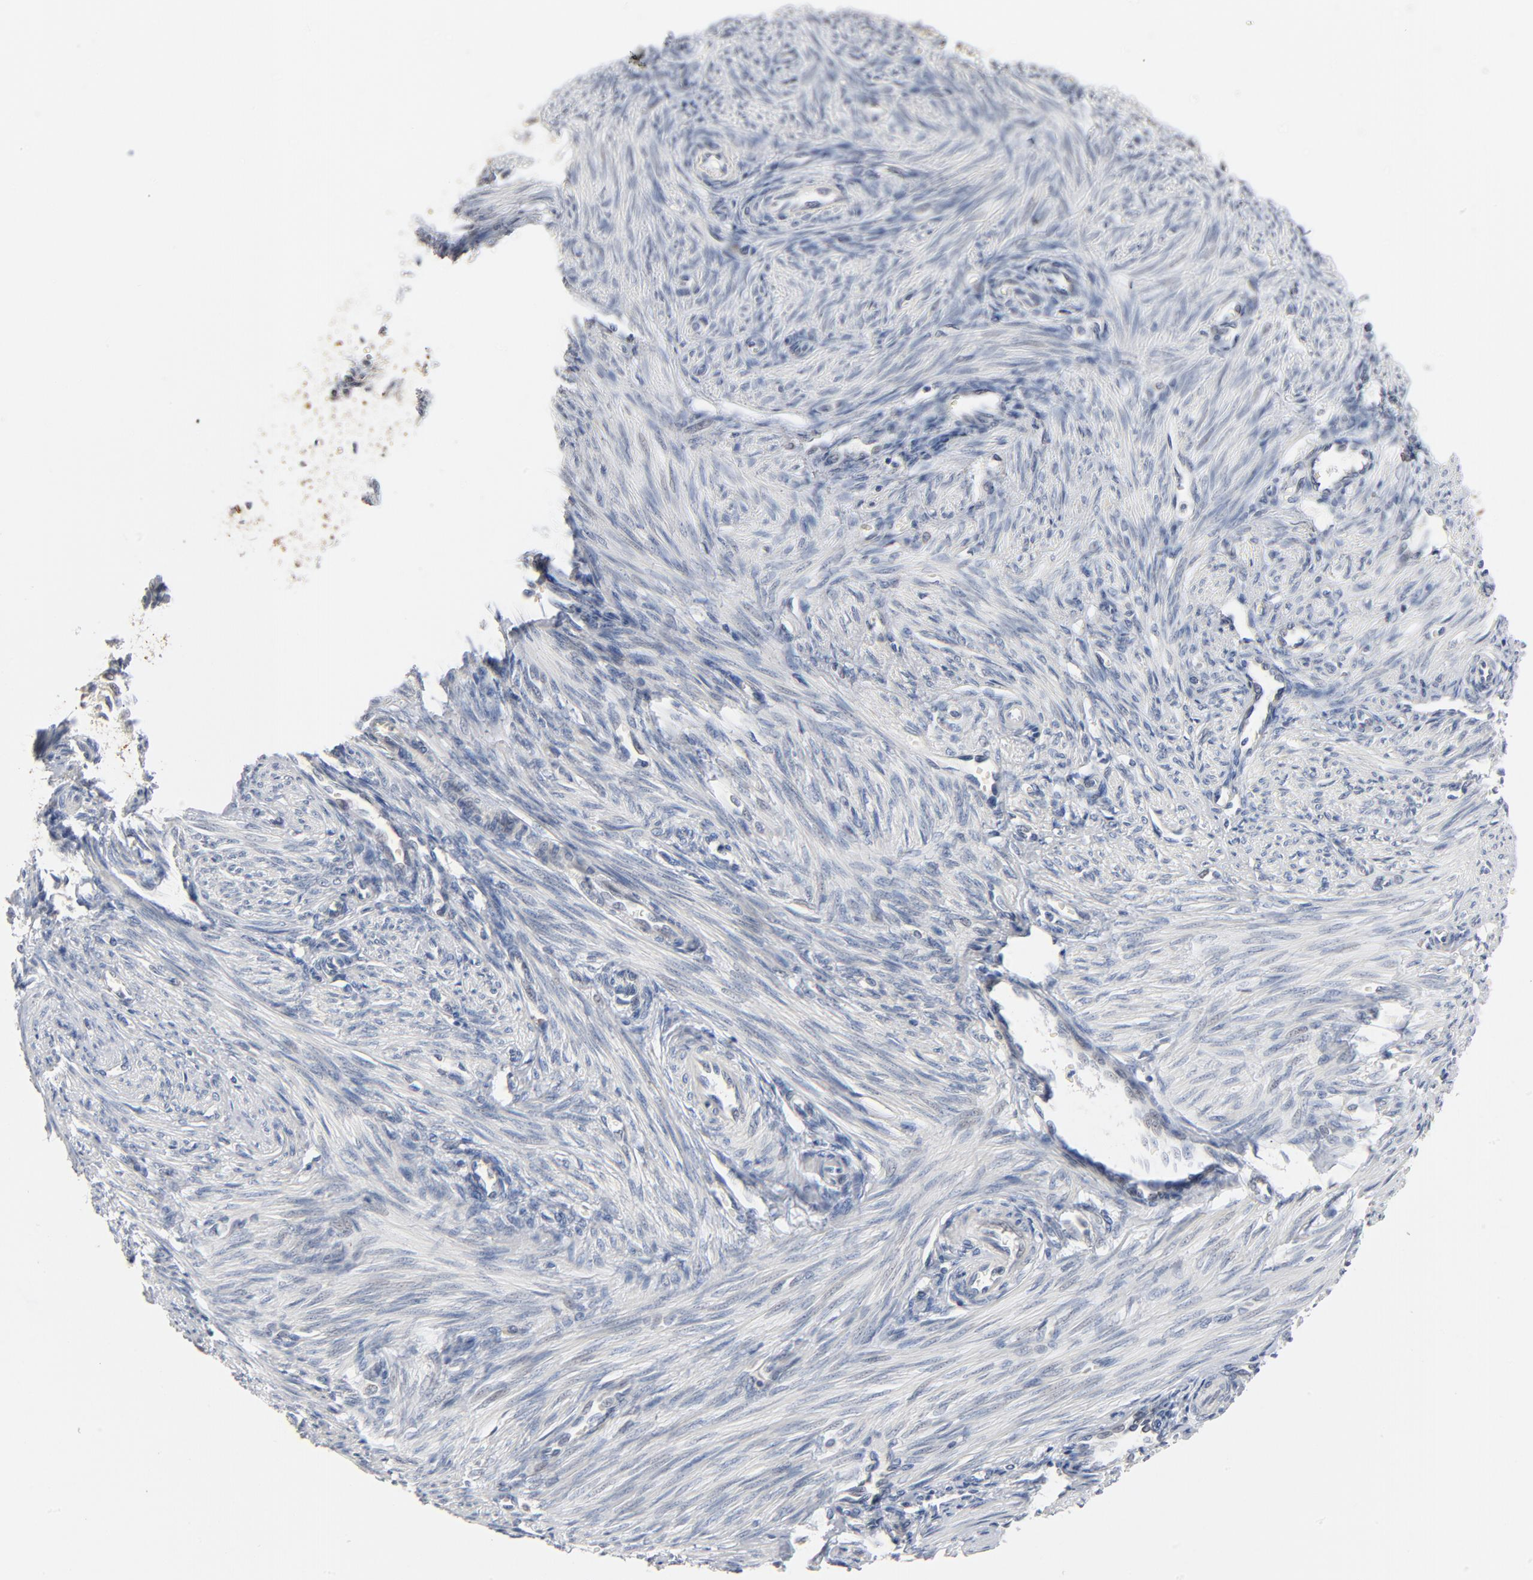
{"staining": {"intensity": "negative", "quantity": "none", "location": "none"}, "tissue": "endometrium", "cell_type": "Cells in endometrial stroma", "image_type": "normal", "snomed": [{"axis": "morphology", "description": "Normal tissue, NOS"}, {"axis": "topography", "description": "Endometrium"}], "caption": "Endometrium stained for a protein using IHC displays no staining cells in endometrial stroma.", "gene": "EPCAM", "patient": {"sex": "female", "age": 27}}